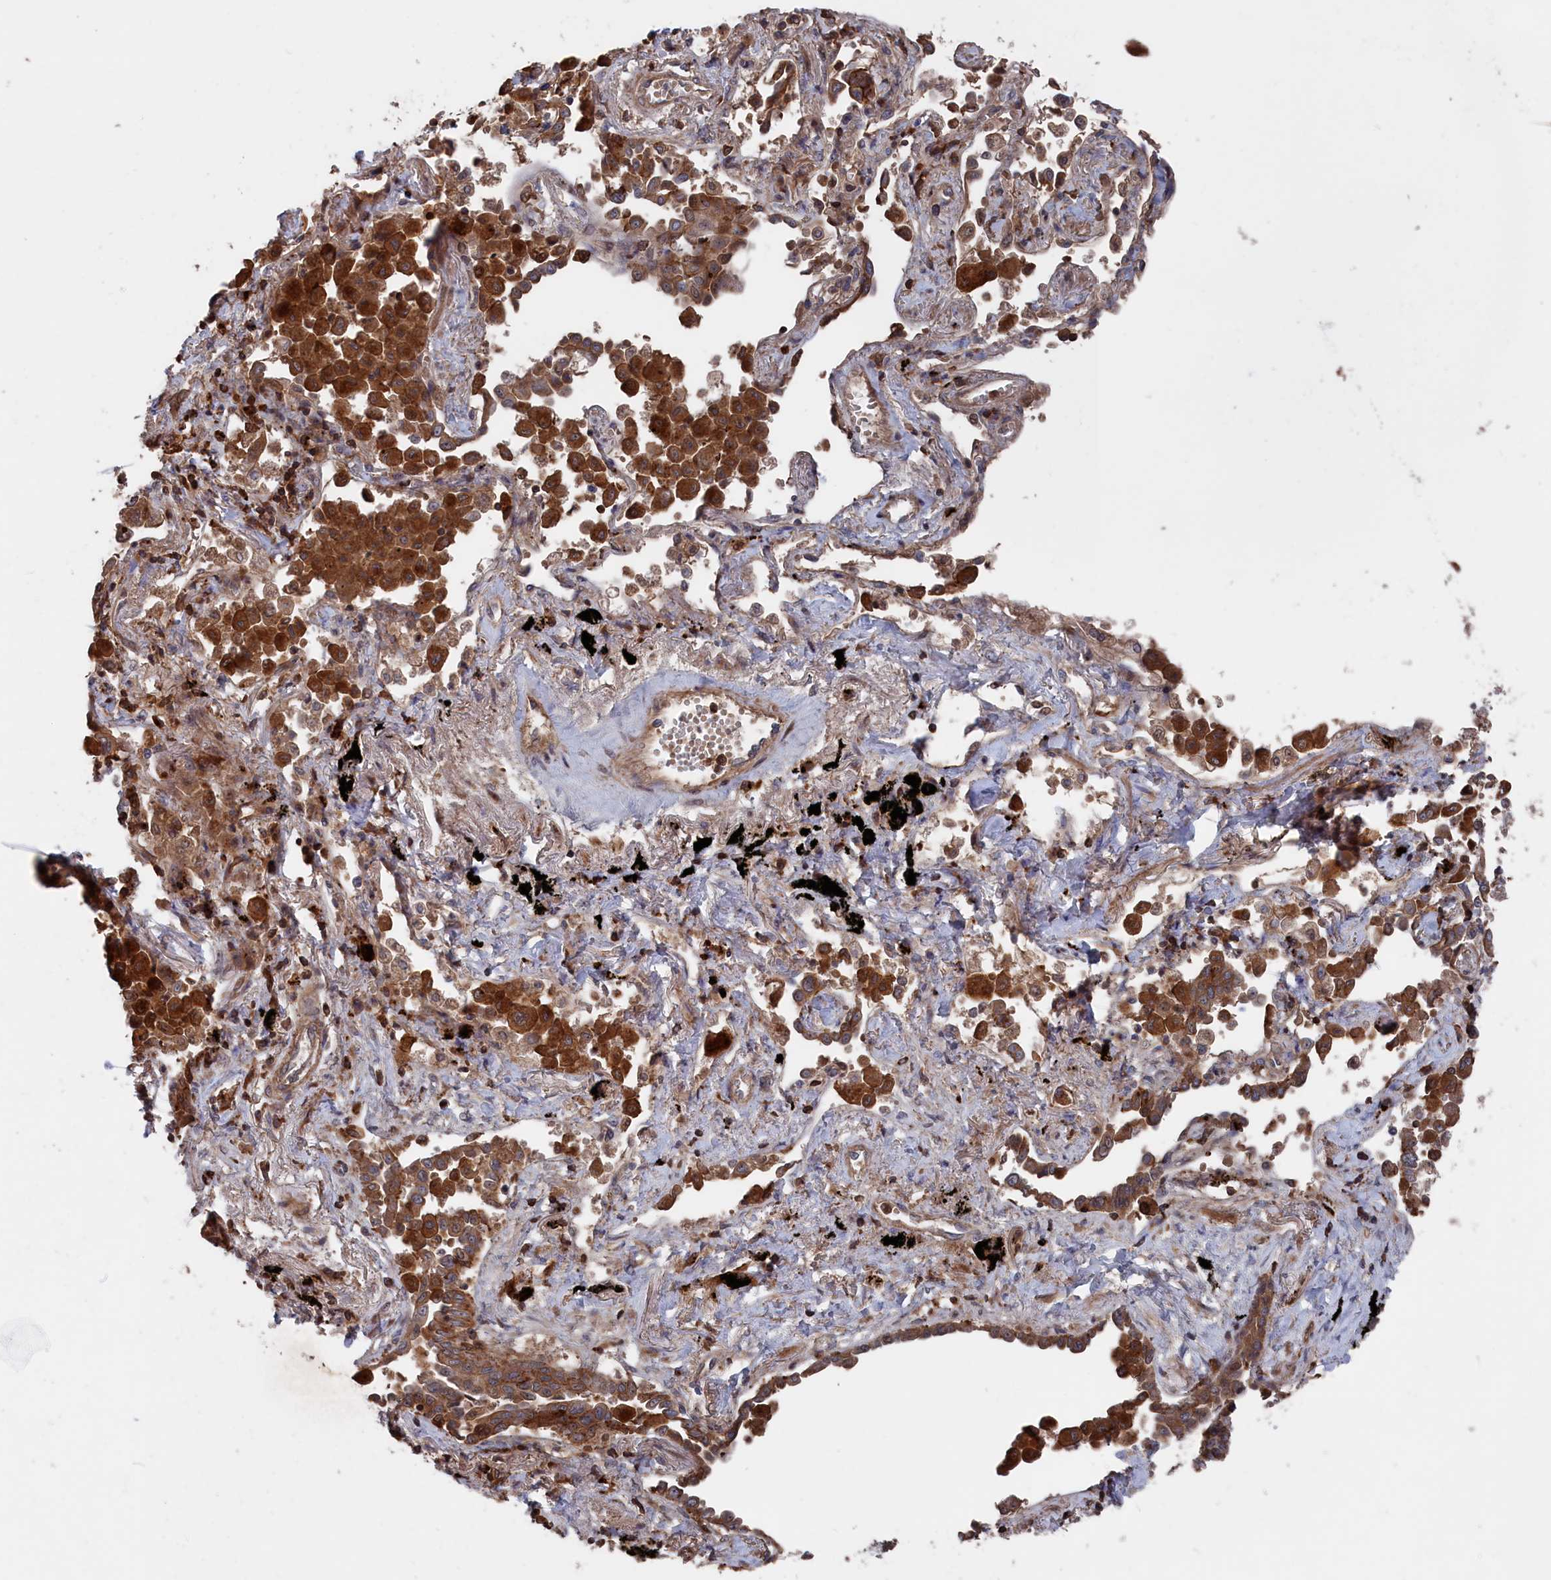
{"staining": {"intensity": "moderate", "quantity": ">75%", "location": "cytoplasmic/membranous"}, "tissue": "lung cancer", "cell_type": "Tumor cells", "image_type": "cancer", "snomed": [{"axis": "morphology", "description": "Adenocarcinoma, NOS"}, {"axis": "topography", "description": "Lung"}], "caption": "Moderate cytoplasmic/membranous positivity is present in approximately >75% of tumor cells in lung cancer.", "gene": "PLA2G15", "patient": {"sex": "male", "age": 67}}